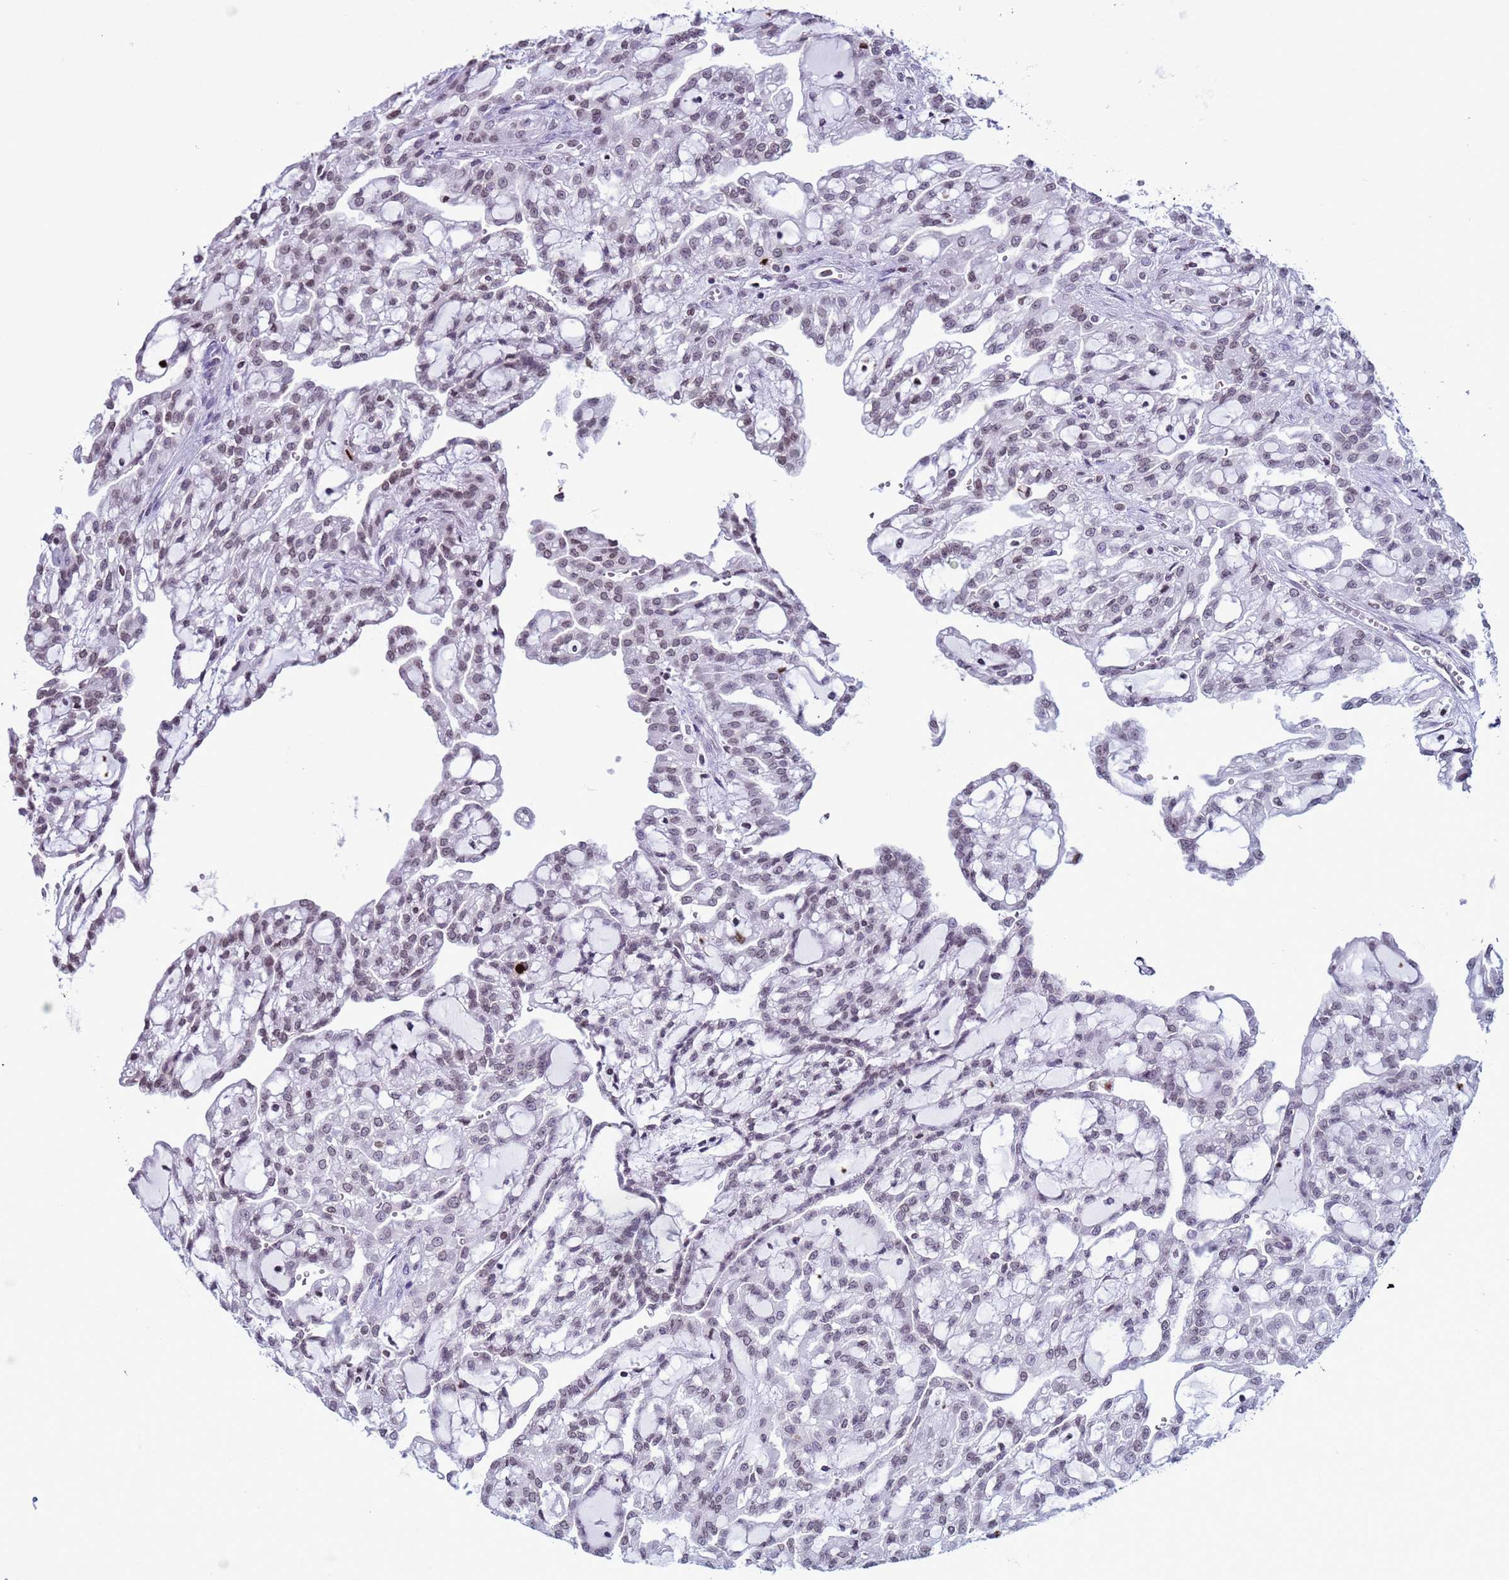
{"staining": {"intensity": "weak", "quantity": "25%-75%", "location": "nuclear"}, "tissue": "renal cancer", "cell_type": "Tumor cells", "image_type": "cancer", "snomed": [{"axis": "morphology", "description": "Adenocarcinoma, NOS"}, {"axis": "topography", "description": "Kidney"}], "caption": "This is a micrograph of immunohistochemistry staining of renal cancer, which shows weak expression in the nuclear of tumor cells.", "gene": "H4C8", "patient": {"sex": "male", "age": 63}}